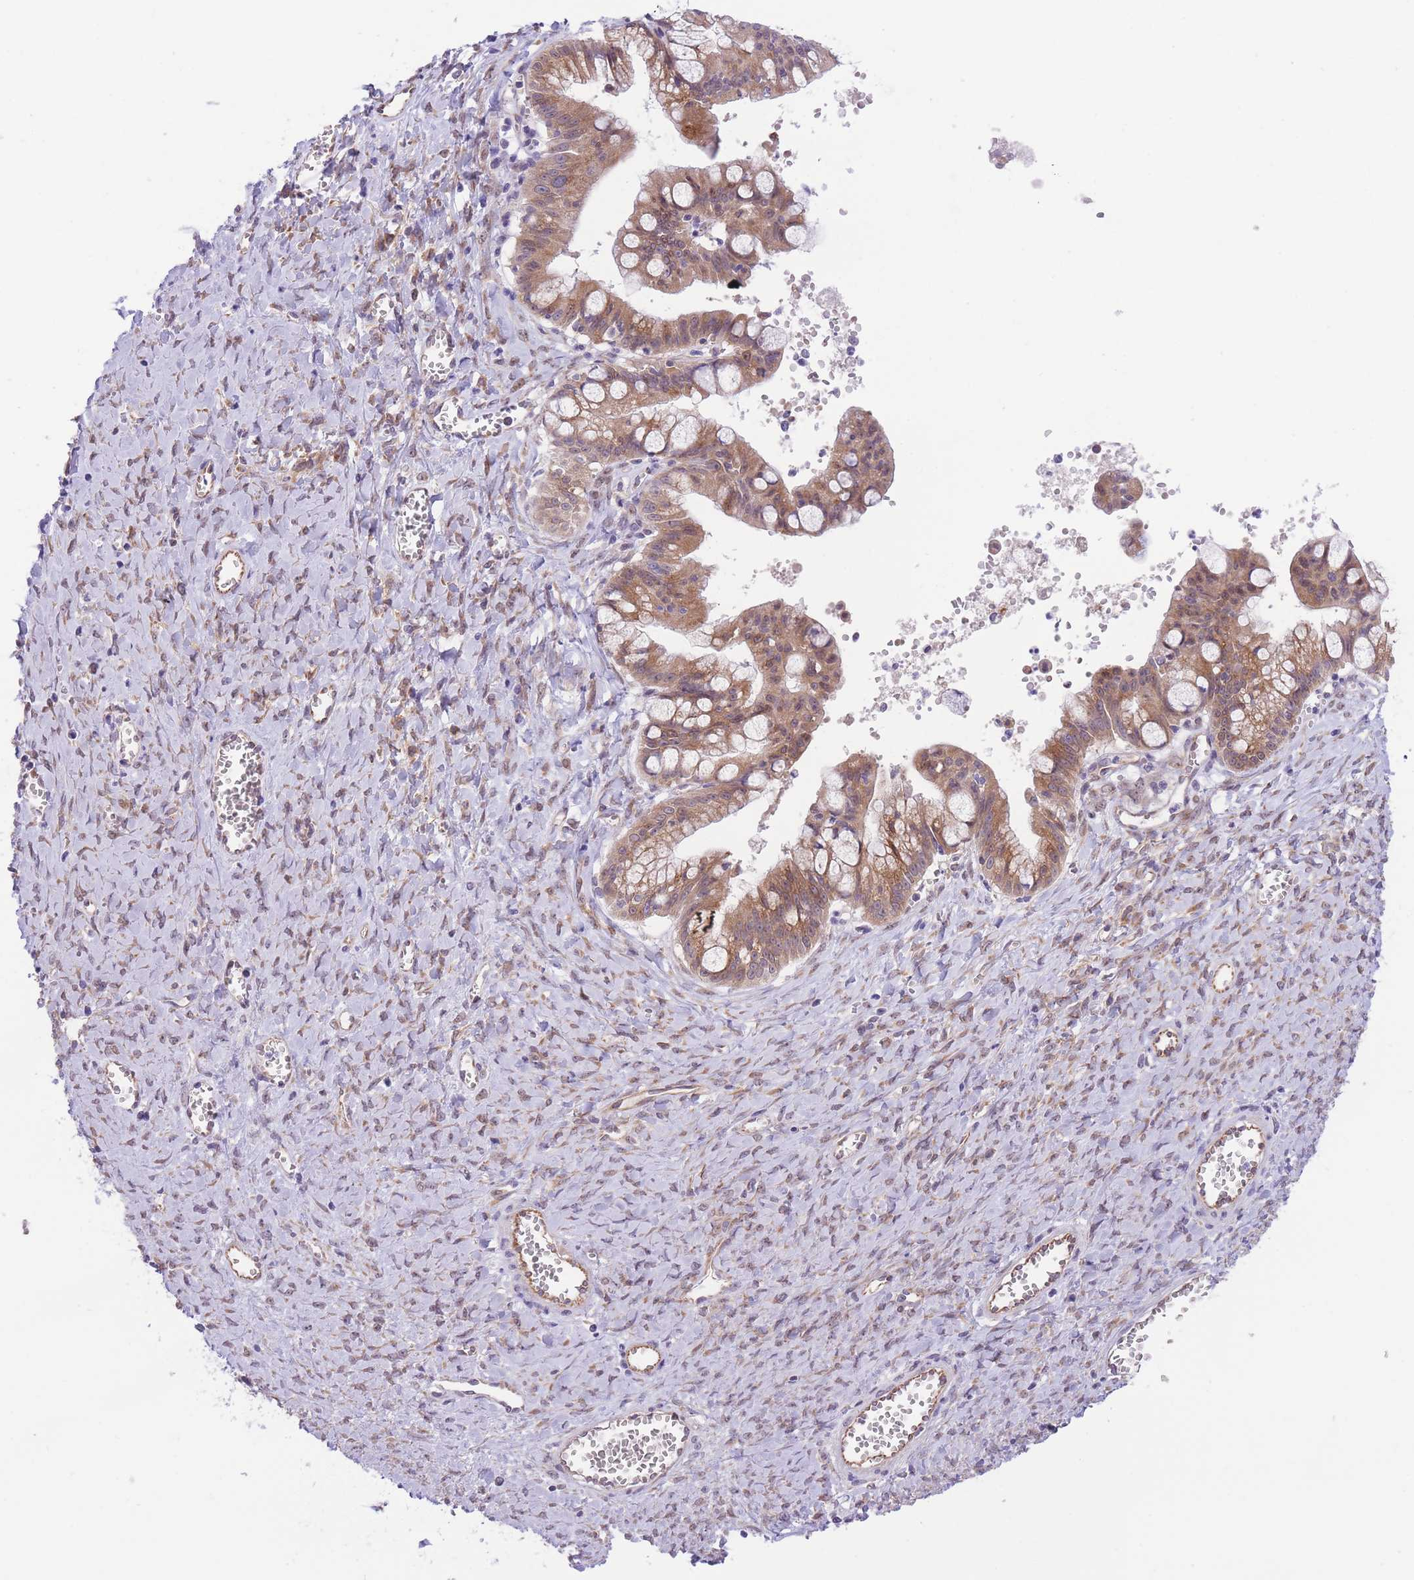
{"staining": {"intensity": "moderate", "quantity": ">75%", "location": "cytoplasmic/membranous"}, "tissue": "ovarian cancer", "cell_type": "Tumor cells", "image_type": "cancer", "snomed": [{"axis": "morphology", "description": "Cystadenocarcinoma, mucinous, NOS"}, {"axis": "topography", "description": "Ovary"}], "caption": "Ovarian cancer (mucinous cystadenocarcinoma) was stained to show a protein in brown. There is medium levels of moderate cytoplasmic/membranous expression in about >75% of tumor cells.", "gene": "WWOX", "patient": {"sex": "female", "age": 70}}